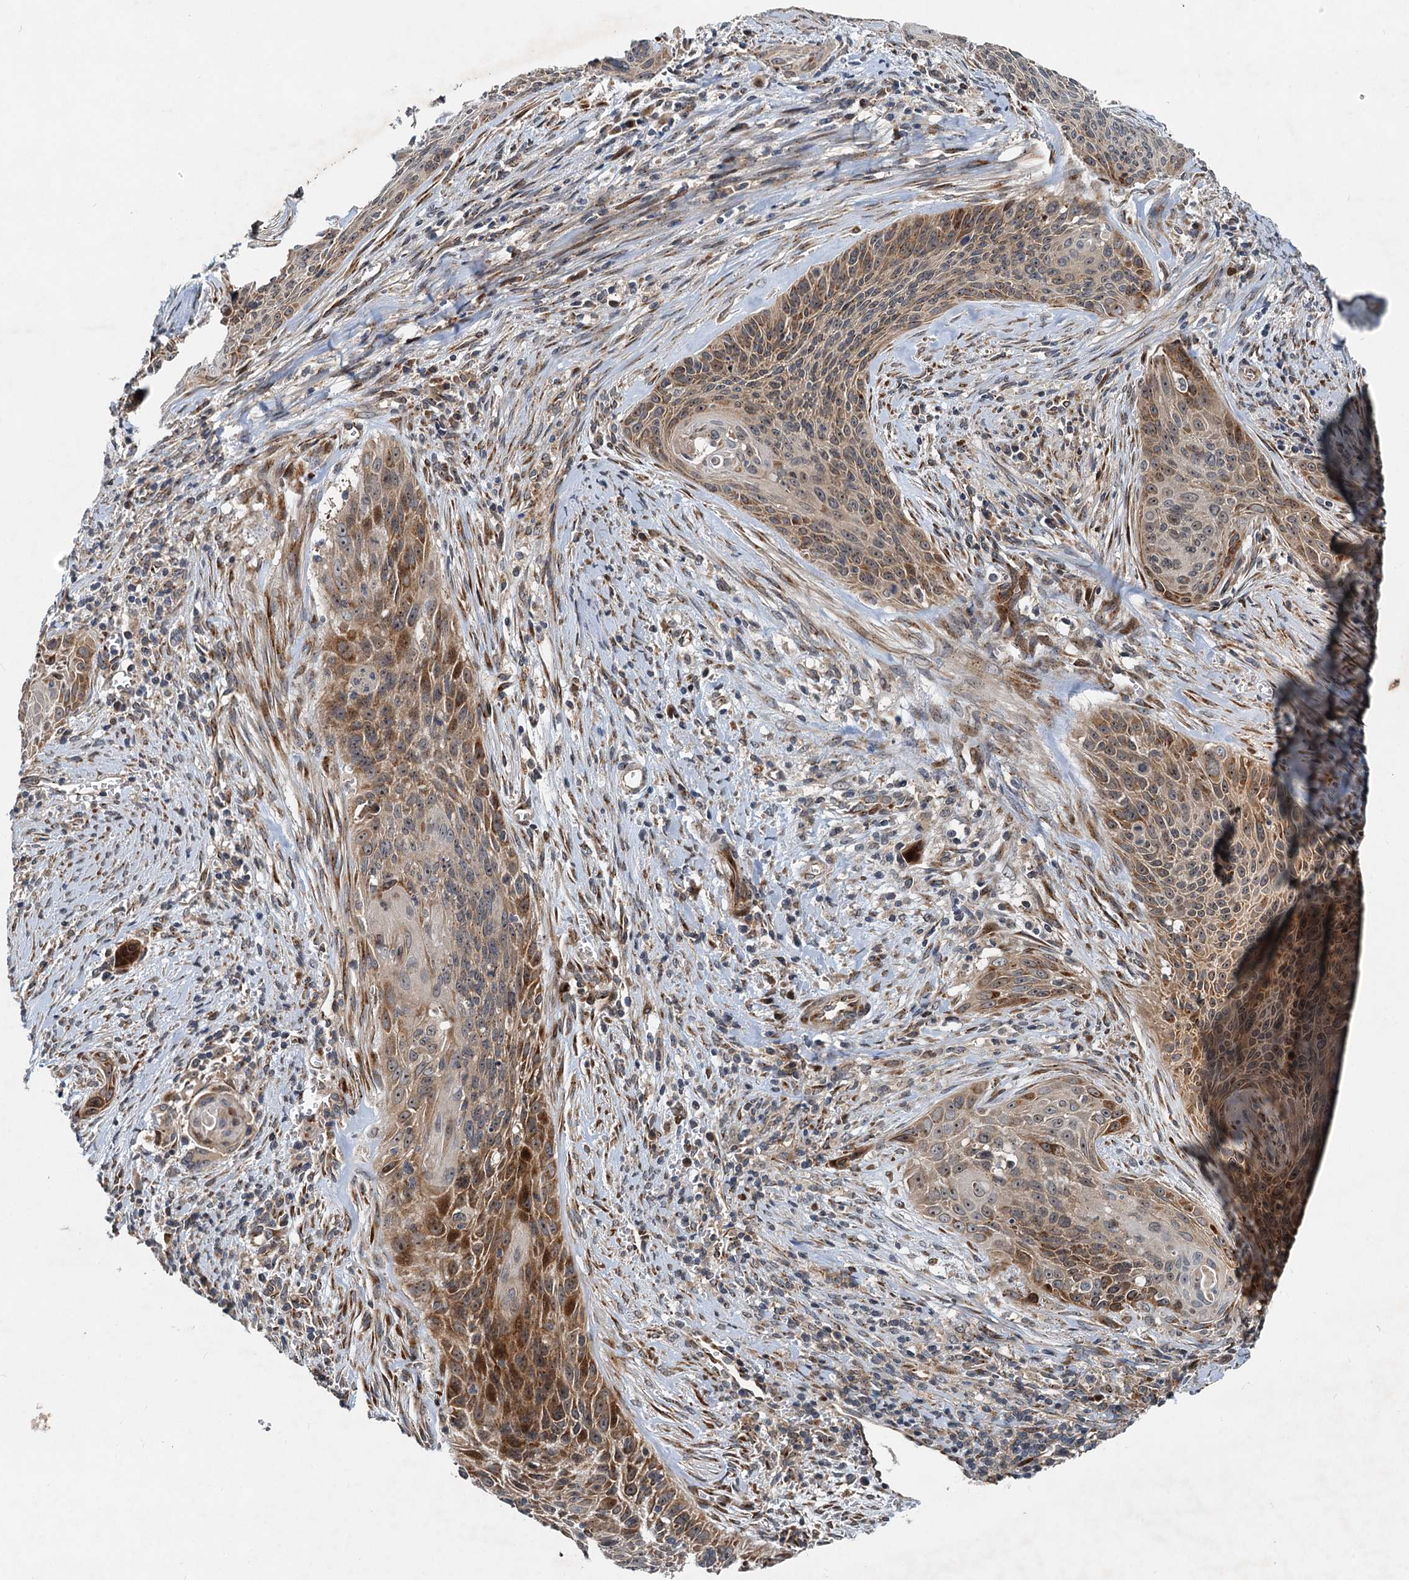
{"staining": {"intensity": "moderate", "quantity": ">75%", "location": "cytoplasmic/membranous"}, "tissue": "cervical cancer", "cell_type": "Tumor cells", "image_type": "cancer", "snomed": [{"axis": "morphology", "description": "Squamous cell carcinoma, NOS"}, {"axis": "topography", "description": "Cervix"}], "caption": "Immunohistochemical staining of cervical cancer (squamous cell carcinoma) reveals moderate cytoplasmic/membranous protein staining in approximately >75% of tumor cells. The protein is shown in brown color, while the nuclei are stained blue.", "gene": "CEP68", "patient": {"sex": "female", "age": 55}}